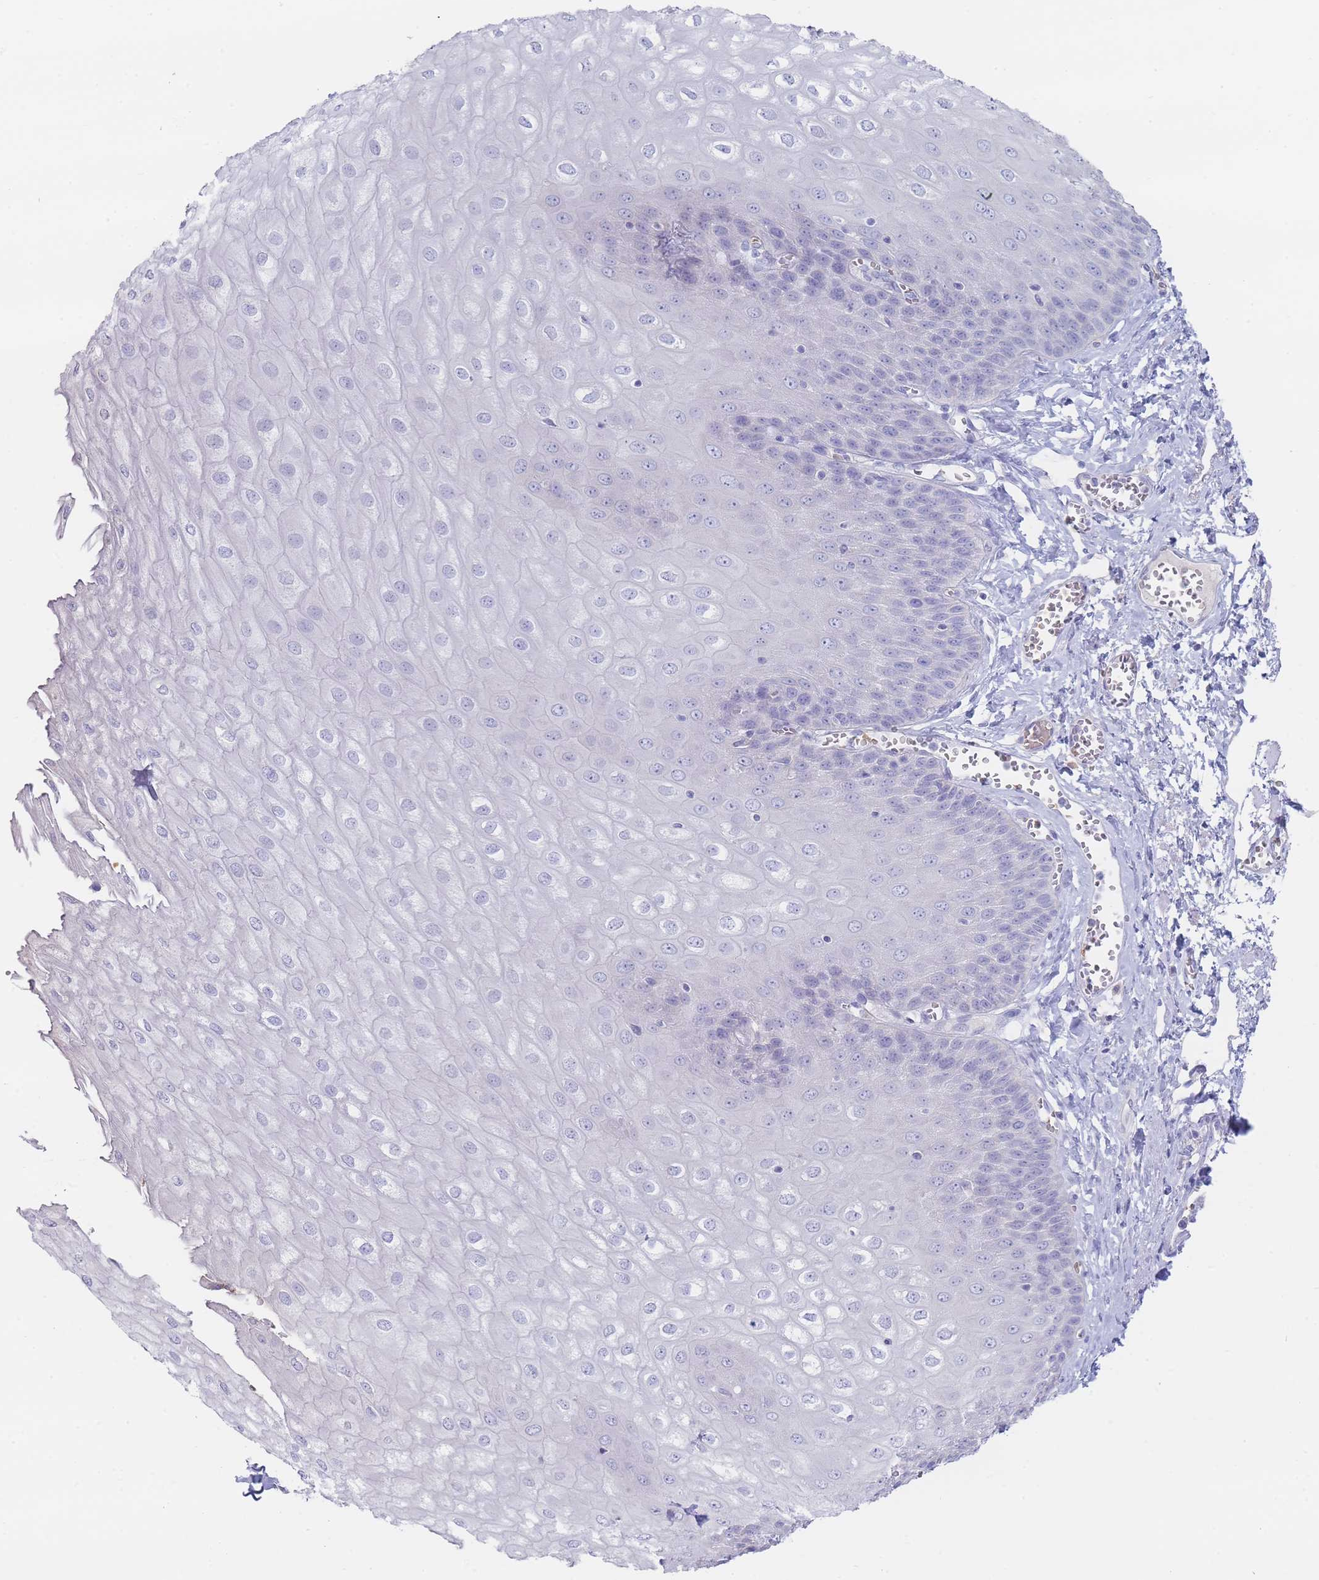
{"staining": {"intensity": "negative", "quantity": "none", "location": "none"}, "tissue": "esophagus", "cell_type": "Squamous epithelial cells", "image_type": "normal", "snomed": [{"axis": "morphology", "description": "Normal tissue, NOS"}, {"axis": "topography", "description": "Esophagus"}], "caption": "This is an IHC histopathology image of benign esophagus. There is no staining in squamous epithelial cells.", "gene": "ENSG00000284931", "patient": {"sex": "male", "age": 60}}